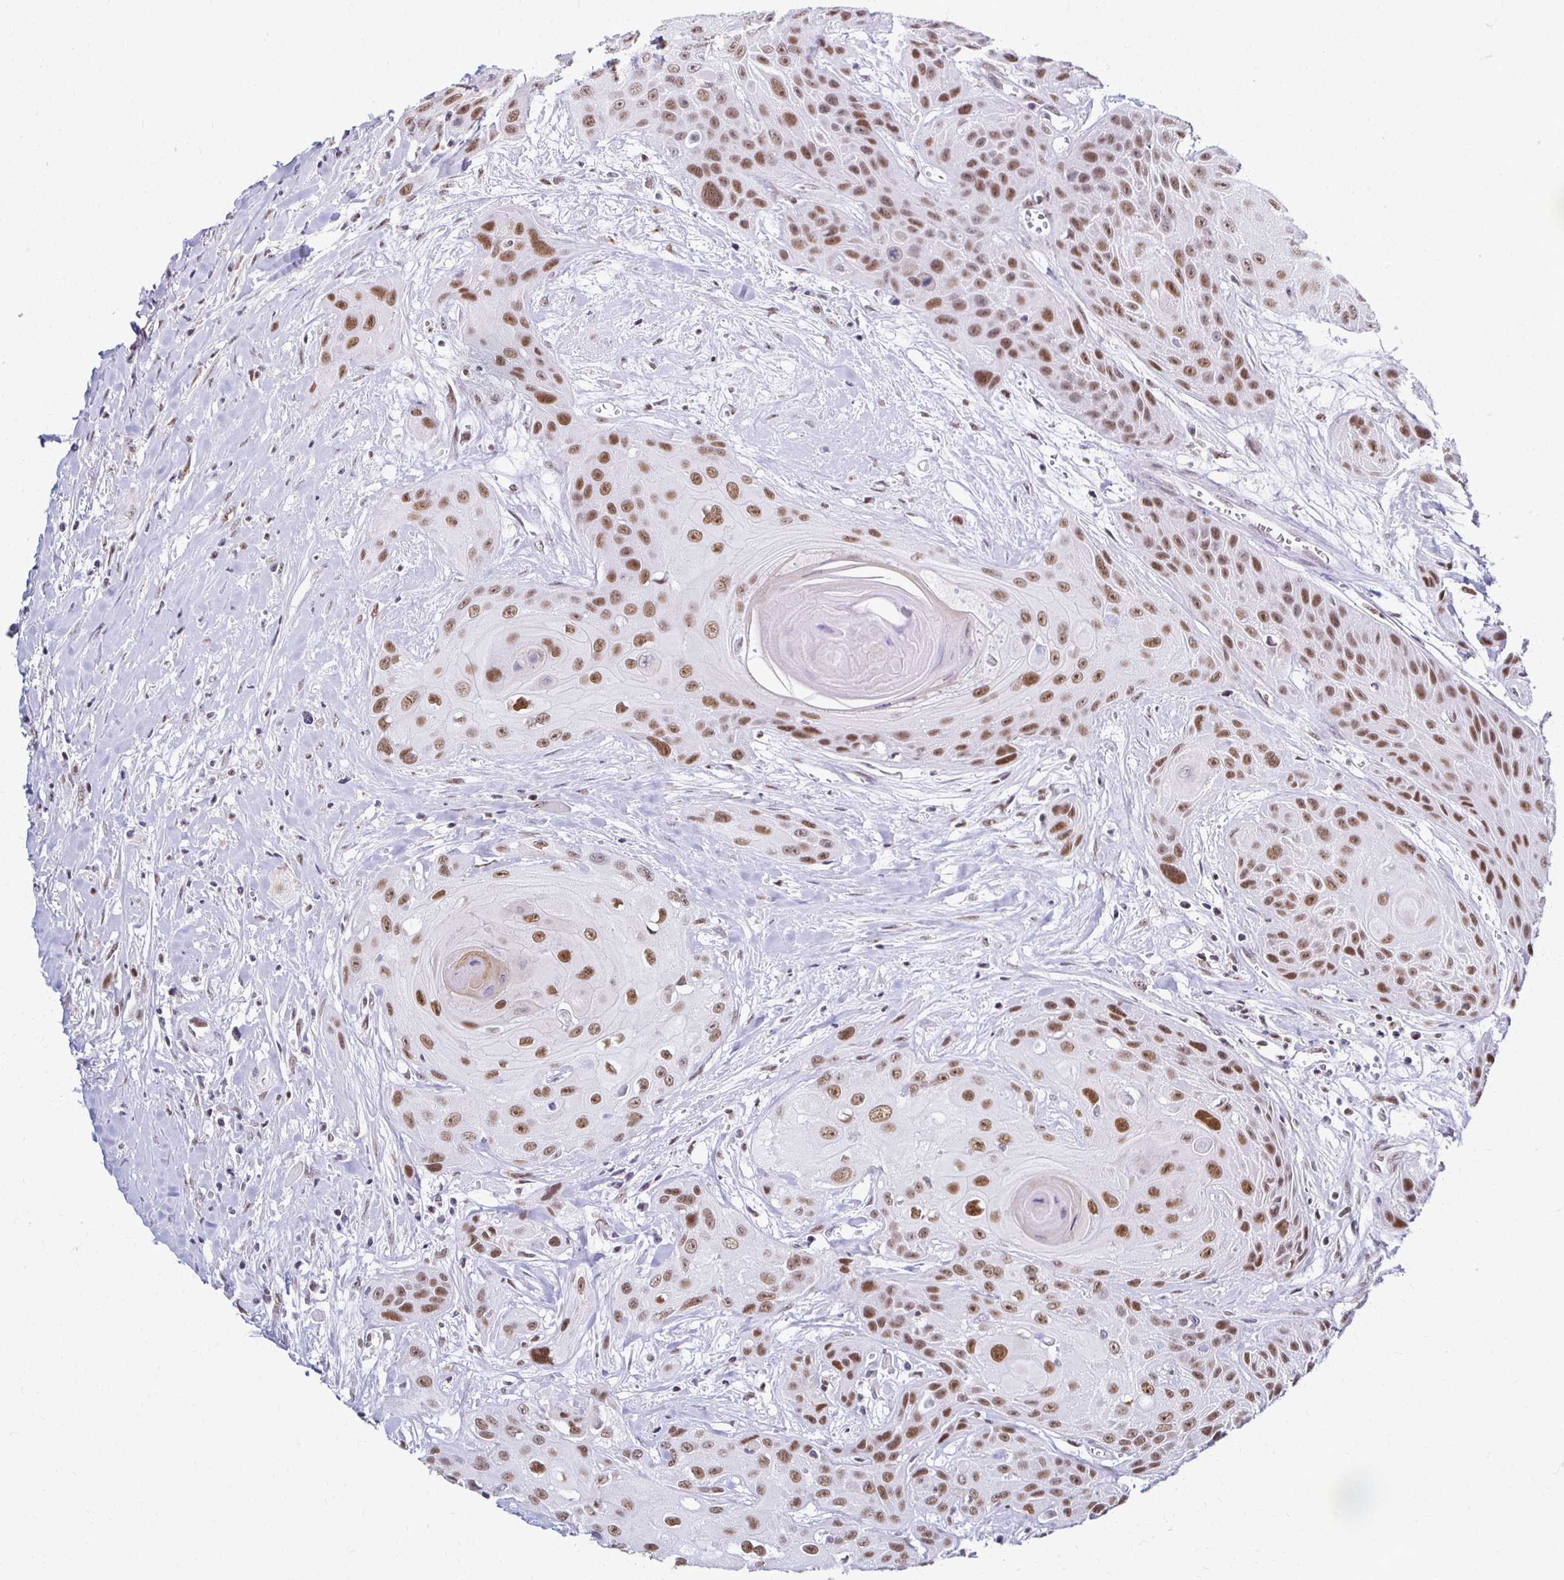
{"staining": {"intensity": "moderate", "quantity": ">75%", "location": "nuclear"}, "tissue": "head and neck cancer", "cell_type": "Tumor cells", "image_type": "cancer", "snomed": [{"axis": "morphology", "description": "Squamous cell carcinoma, NOS"}, {"axis": "topography", "description": "Head-Neck"}], "caption": "Immunohistochemistry (IHC) staining of head and neck cancer, which displays medium levels of moderate nuclear staining in about >75% of tumor cells indicating moderate nuclear protein expression. The staining was performed using DAB (3,3'-diaminobenzidine) (brown) for protein detection and nuclei were counterstained in hematoxylin (blue).", "gene": "IRF7", "patient": {"sex": "female", "age": 73}}